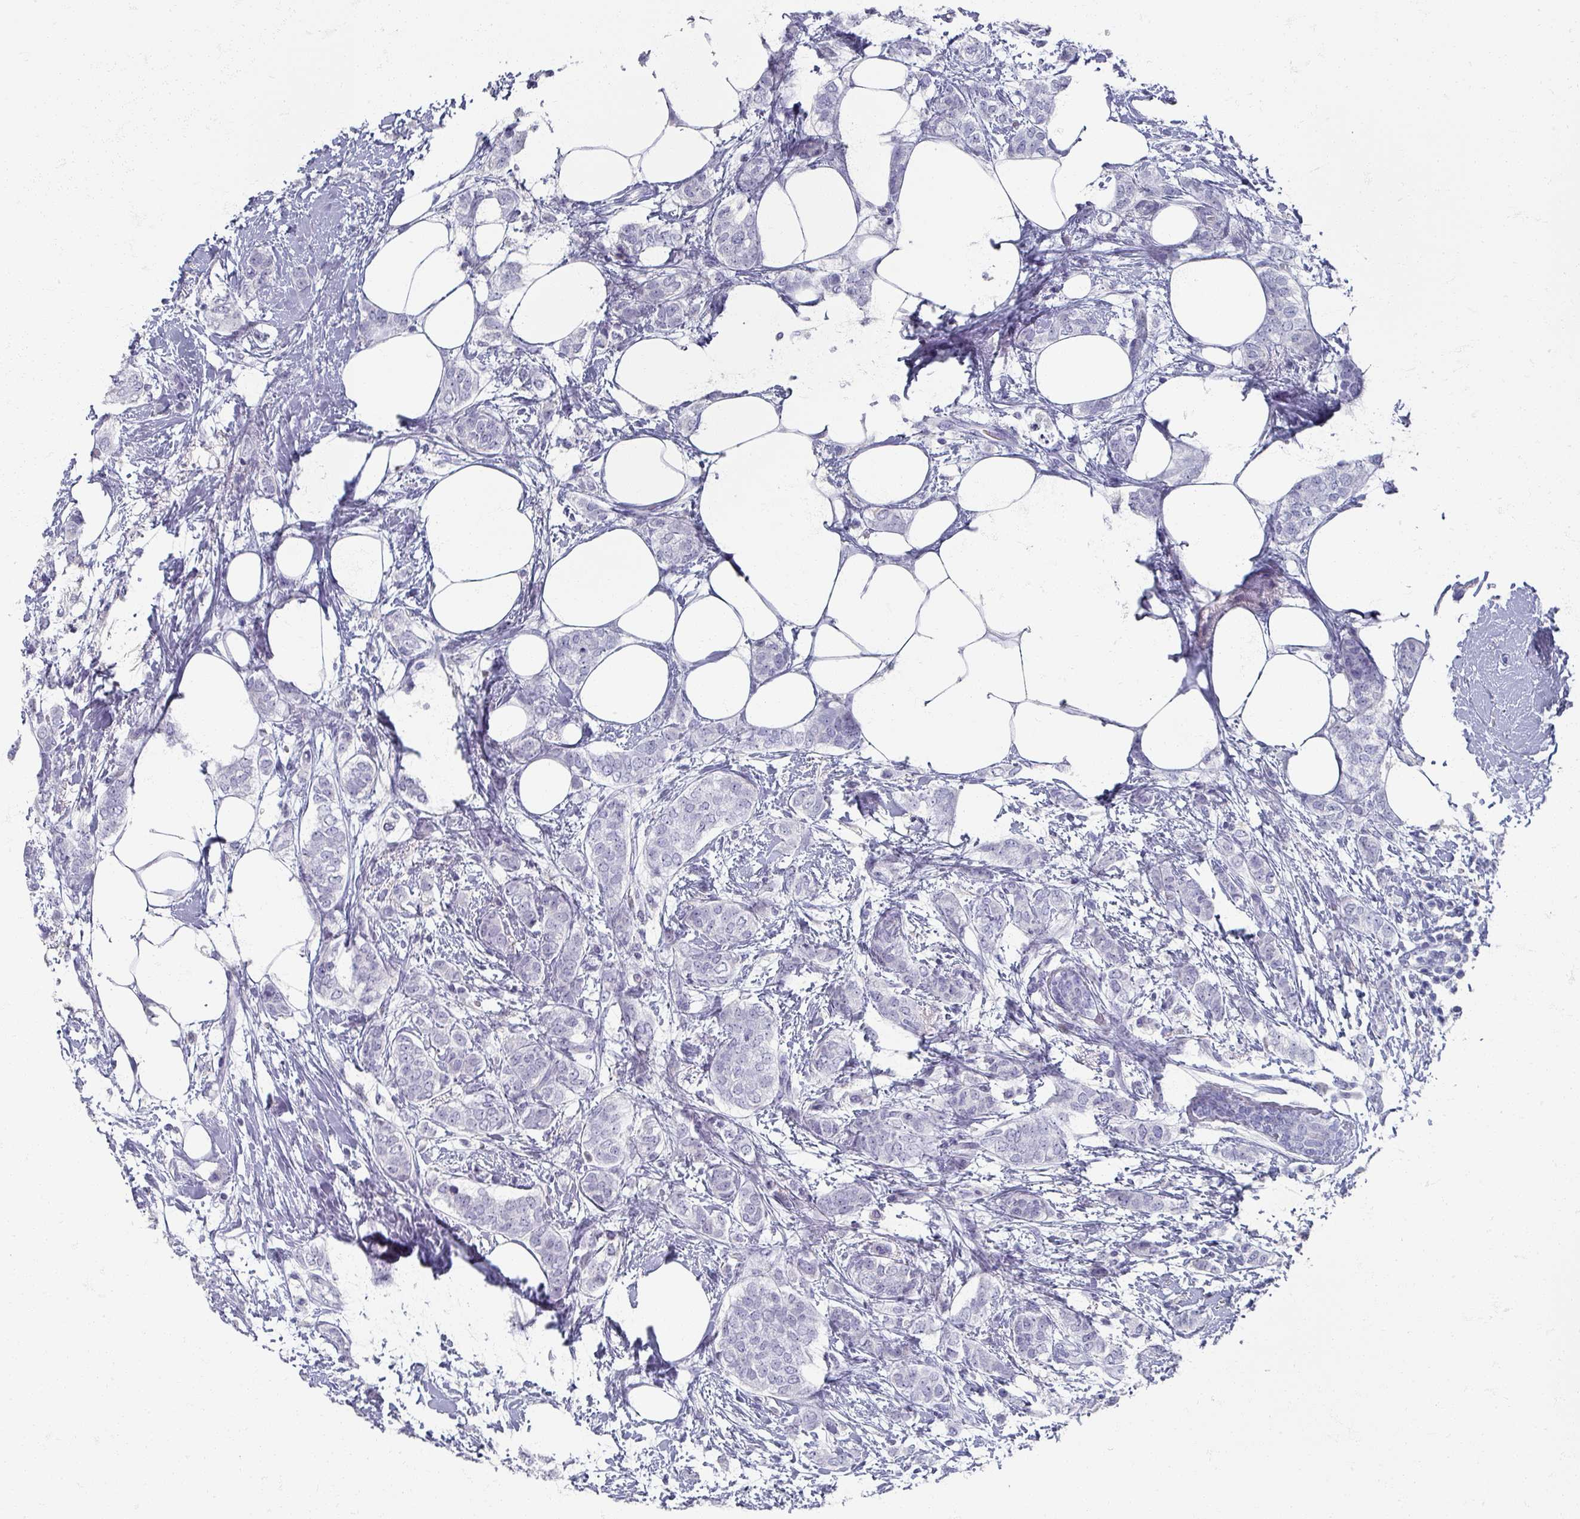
{"staining": {"intensity": "negative", "quantity": "none", "location": "none"}, "tissue": "breast cancer", "cell_type": "Tumor cells", "image_type": "cancer", "snomed": [{"axis": "morphology", "description": "Duct carcinoma"}, {"axis": "topography", "description": "Breast"}], "caption": "Immunohistochemistry (IHC) histopathology image of breast invasive ductal carcinoma stained for a protein (brown), which demonstrates no staining in tumor cells.", "gene": "OMG", "patient": {"sex": "female", "age": 72}}